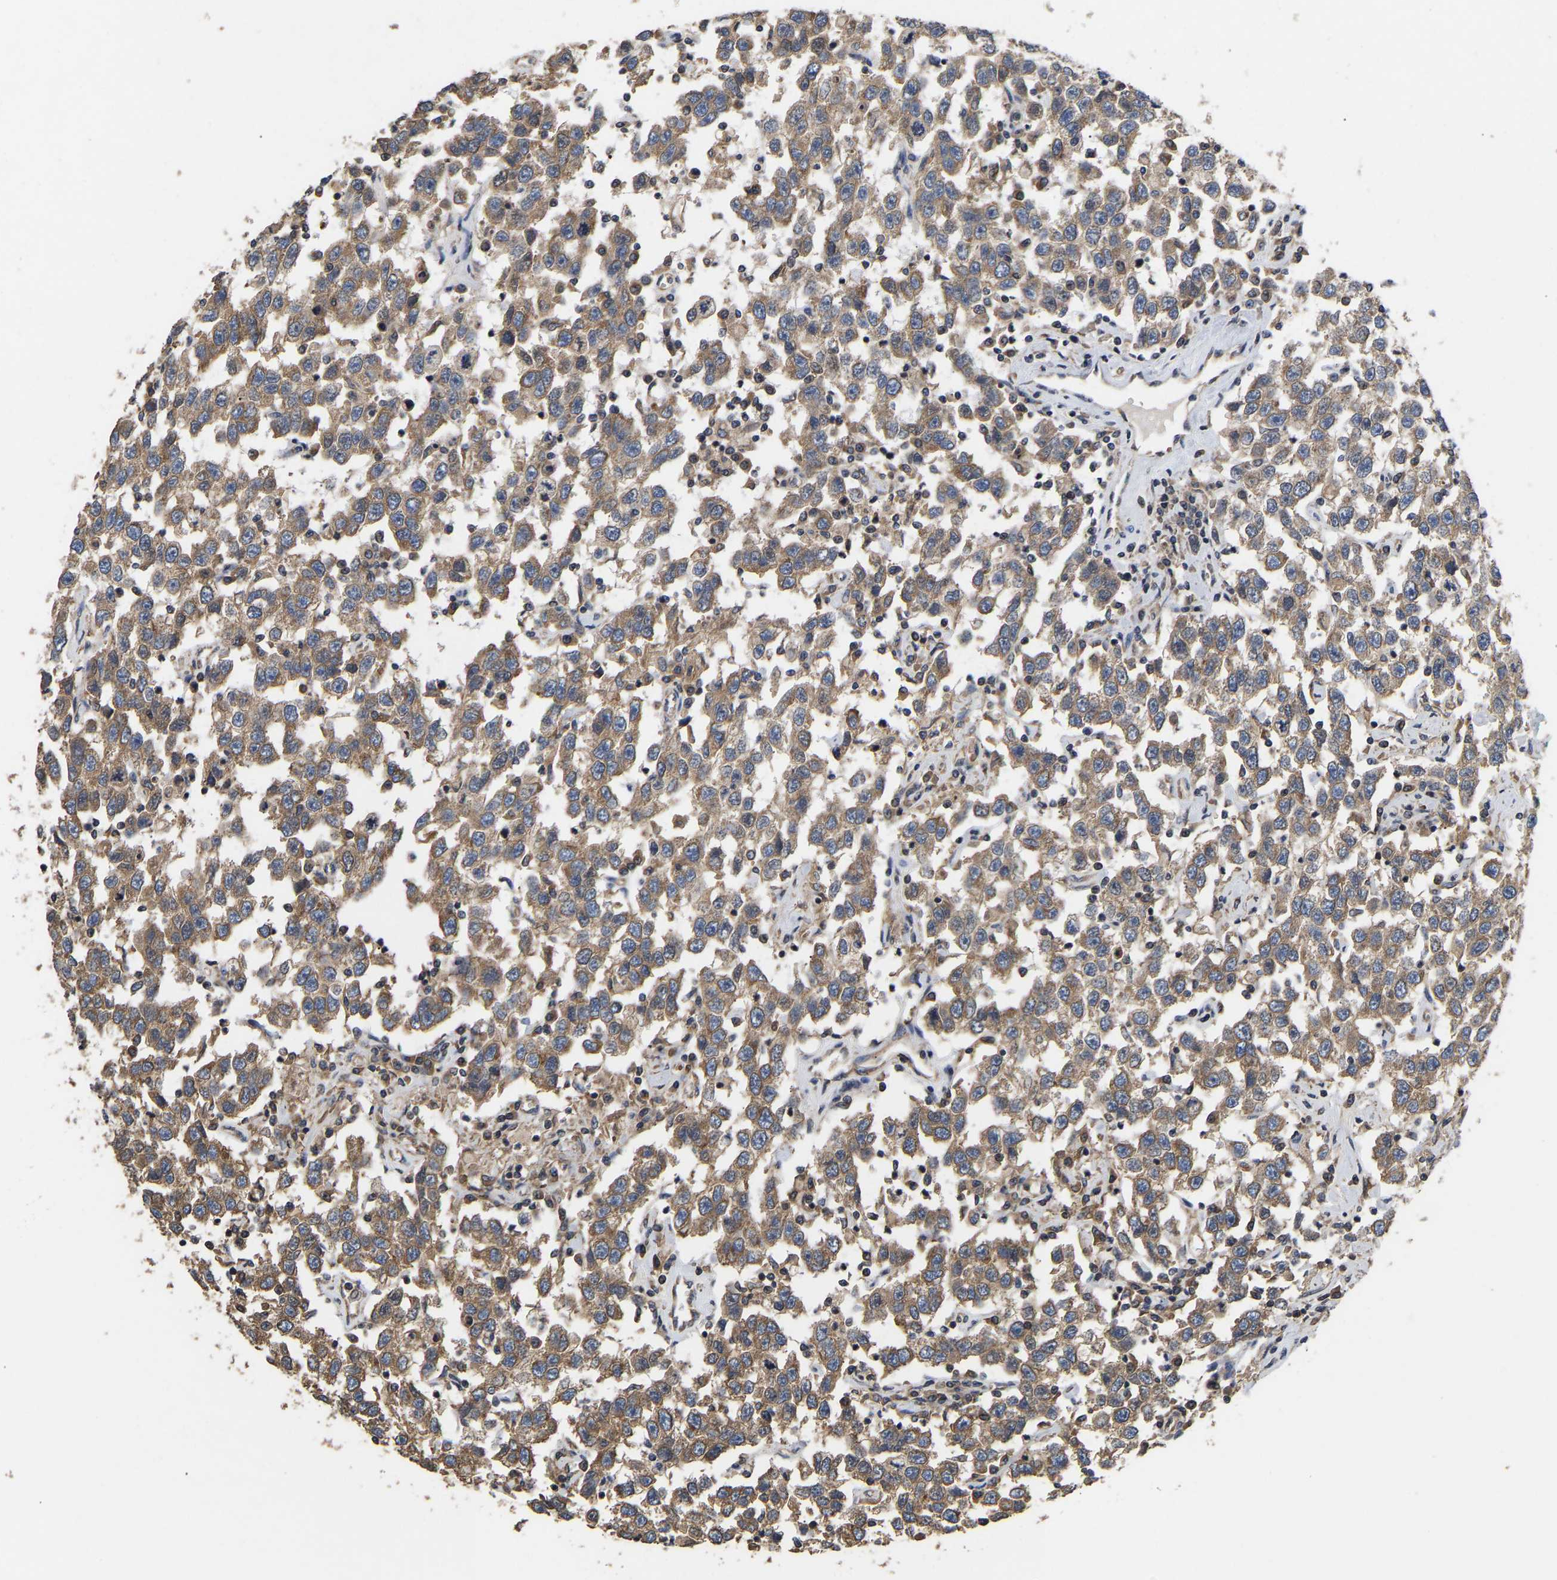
{"staining": {"intensity": "moderate", "quantity": ">75%", "location": "cytoplasmic/membranous"}, "tissue": "testis cancer", "cell_type": "Tumor cells", "image_type": "cancer", "snomed": [{"axis": "morphology", "description": "Seminoma, NOS"}, {"axis": "topography", "description": "Testis"}], "caption": "Protein staining shows moderate cytoplasmic/membranous positivity in about >75% of tumor cells in testis seminoma. (brown staining indicates protein expression, while blue staining denotes nuclei).", "gene": "AIMP2", "patient": {"sex": "male", "age": 41}}